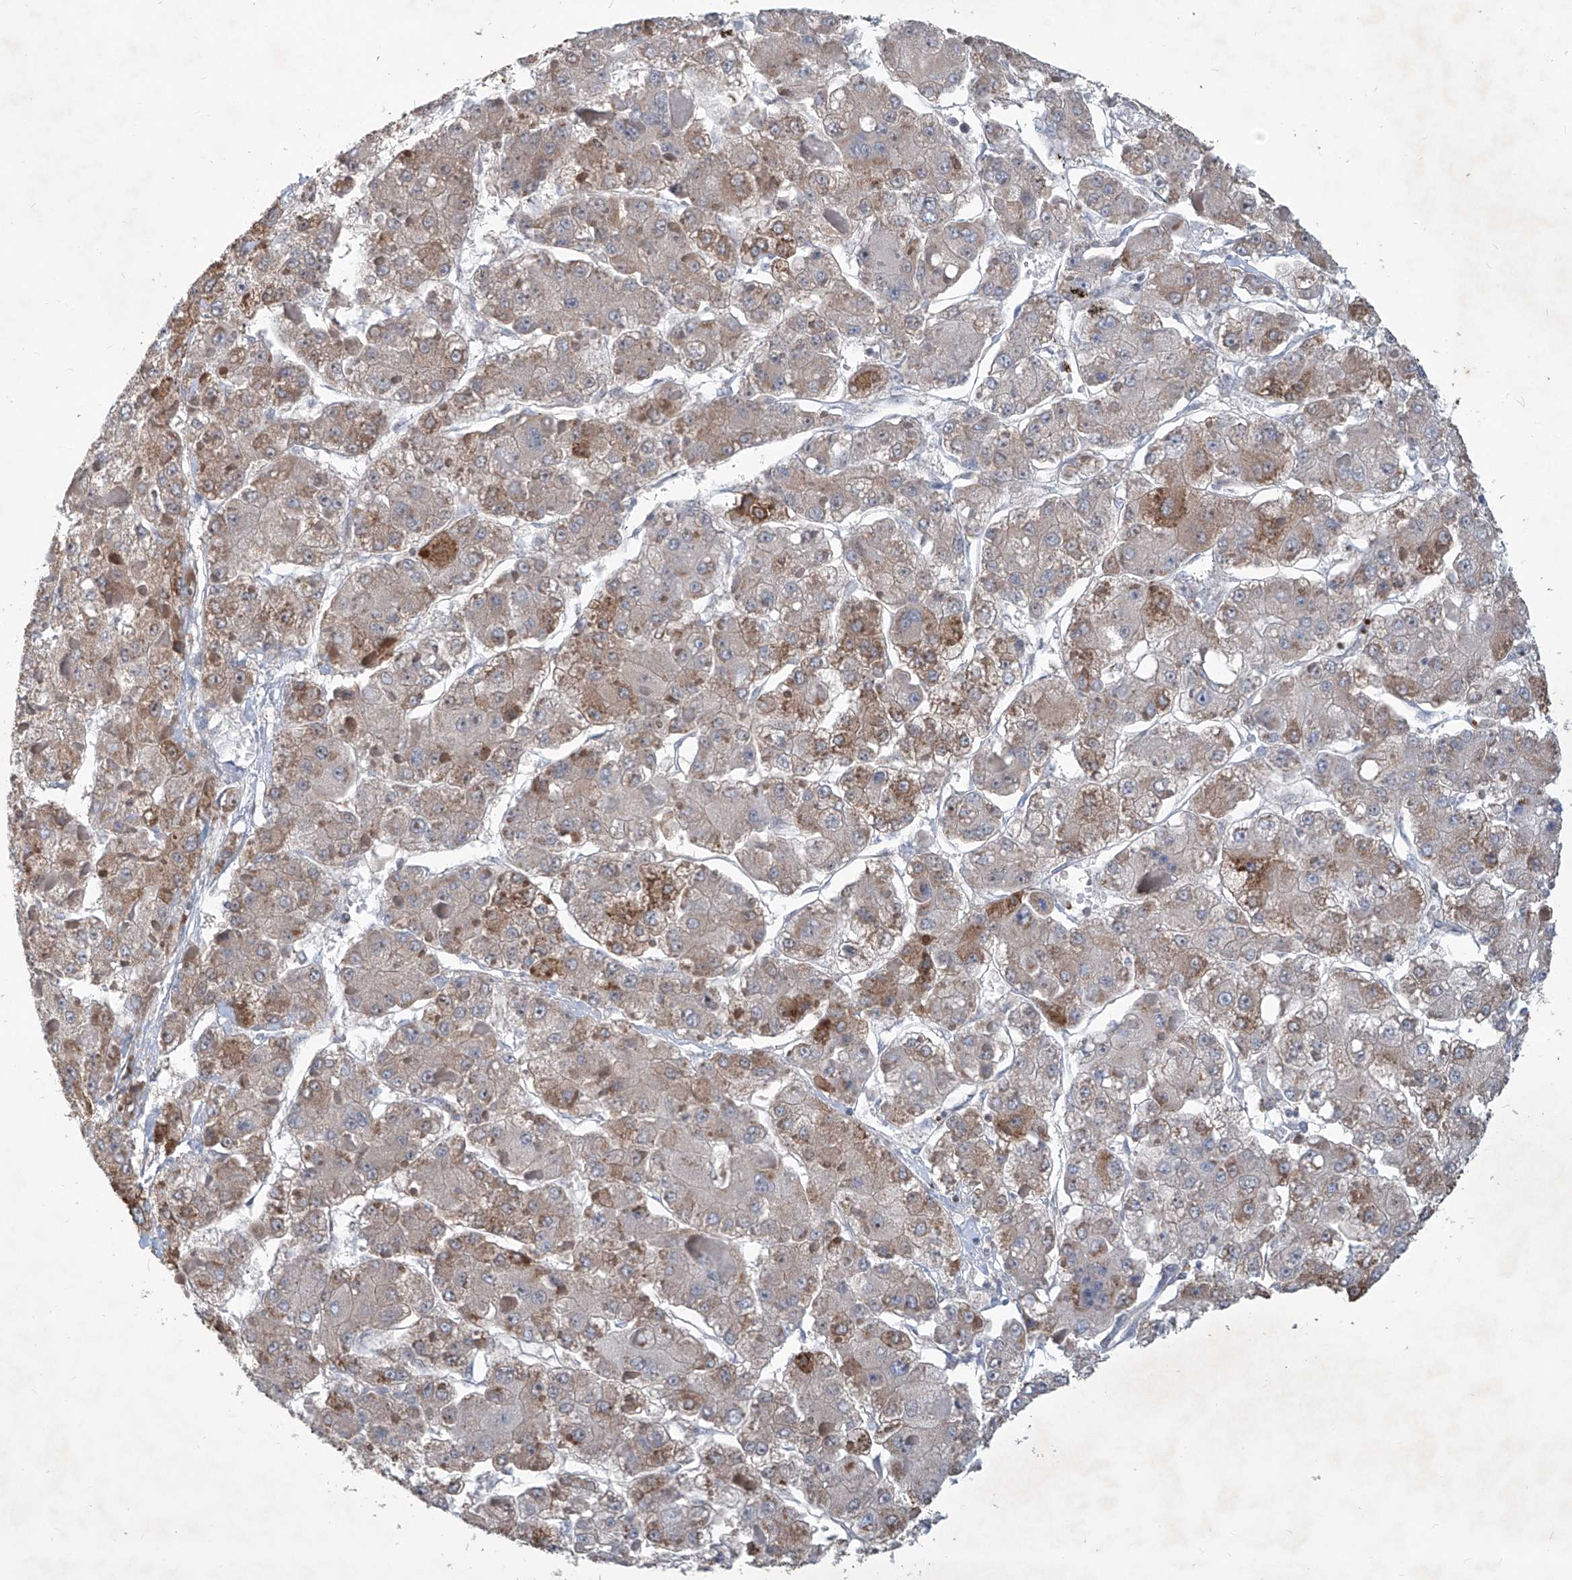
{"staining": {"intensity": "moderate", "quantity": "<25%", "location": "cytoplasmic/membranous"}, "tissue": "liver cancer", "cell_type": "Tumor cells", "image_type": "cancer", "snomed": [{"axis": "morphology", "description": "Carcinoma, Hepatocellular, NOS"}, {"axis": "topography", "description": "Liver"}], "caption": "Moderate cytoplasmic/membranous expression for a protein is present in approximately <25% of tumor cells of liver hepatocellular carcinoma using immunohistochemistry (IHC).", "gene": "ZBTB48", "patient": {"sex": "female", "age": 73}}